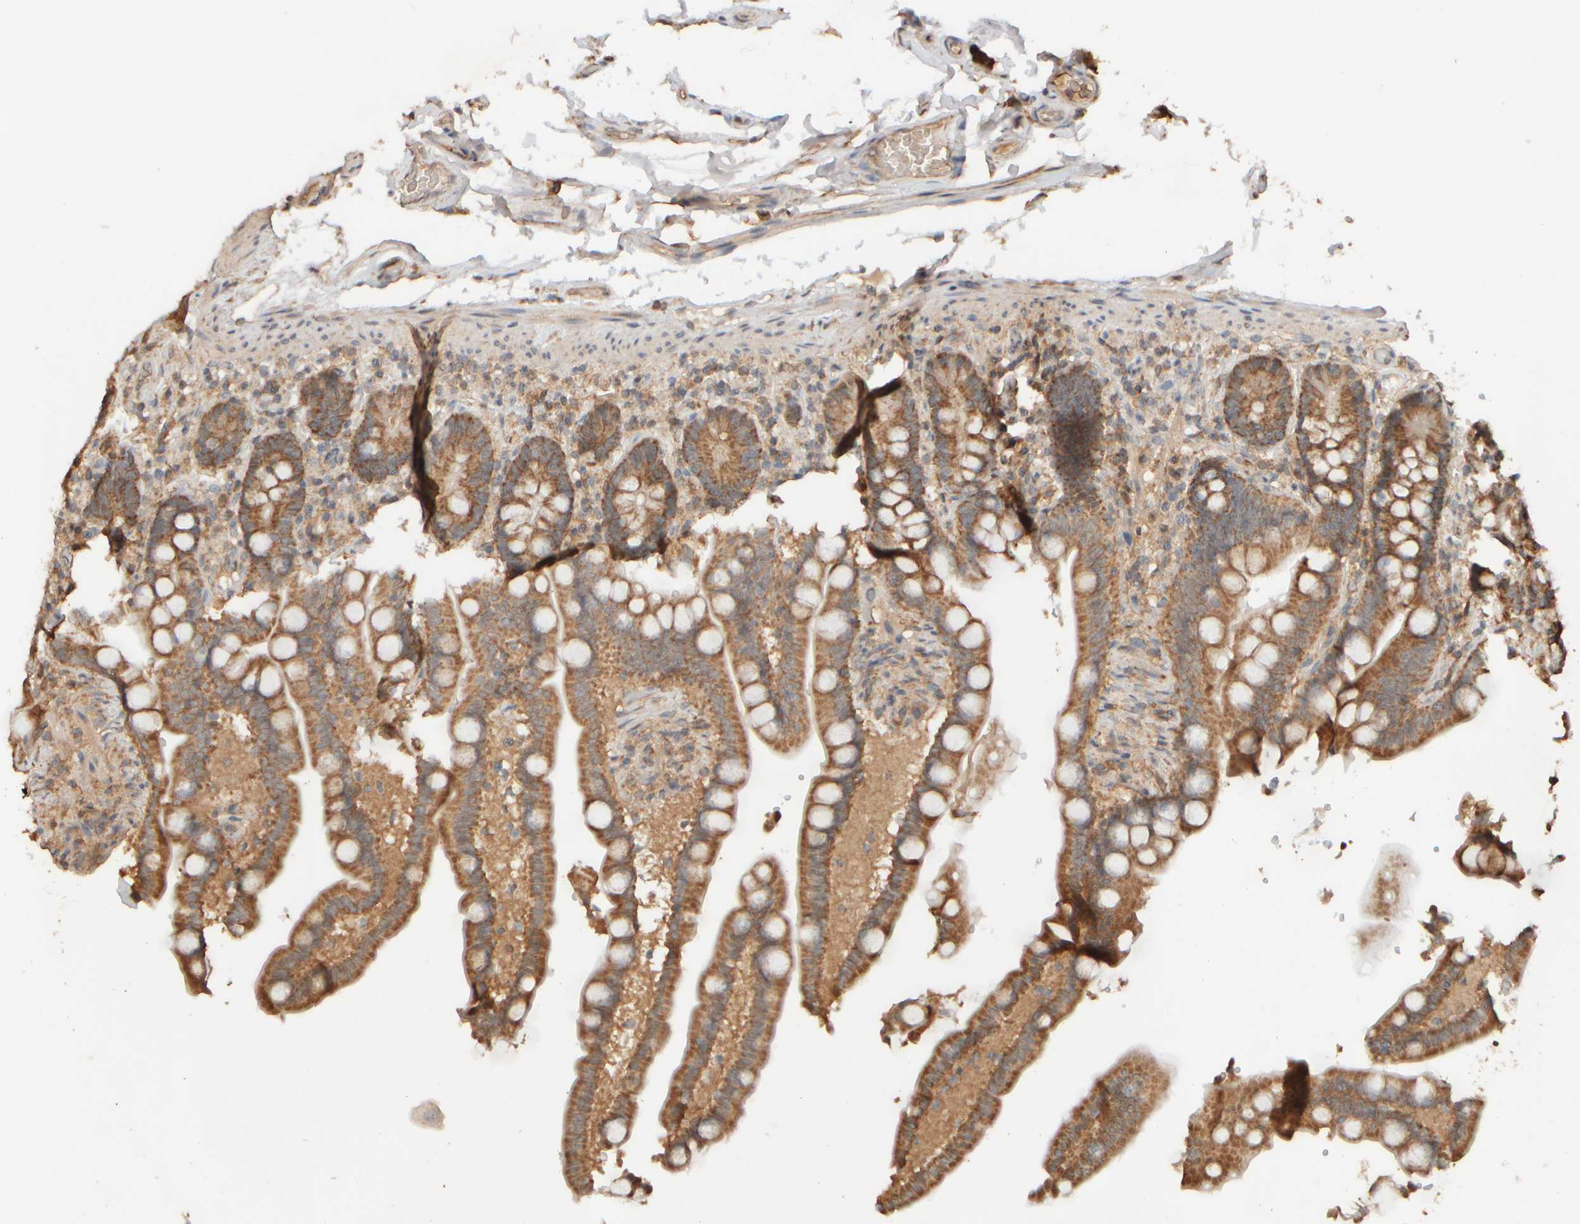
{"staining": {"intensity": "moderate", "quantity": ">75%", "location": "cytoplasmic/membranous"}, "tissue": "colon", "cell_type": "Endothelial cells", "image_type": "normal", "snomed": [{"axis": "morphology", "description": "Normal tissue, NOS"}, {"axis": "topography", "description": "Smooth muscle"}, {"axis": "topography", "description": "Colon"}], "caption": "Immunohistochemical staining of normal colon demonstrates moderate cytoplasmic/membranous protein expression in about >75% of endothelial cells.", "gene": "EIF2B3", "patient": {"sex": "male", "age": 73}}